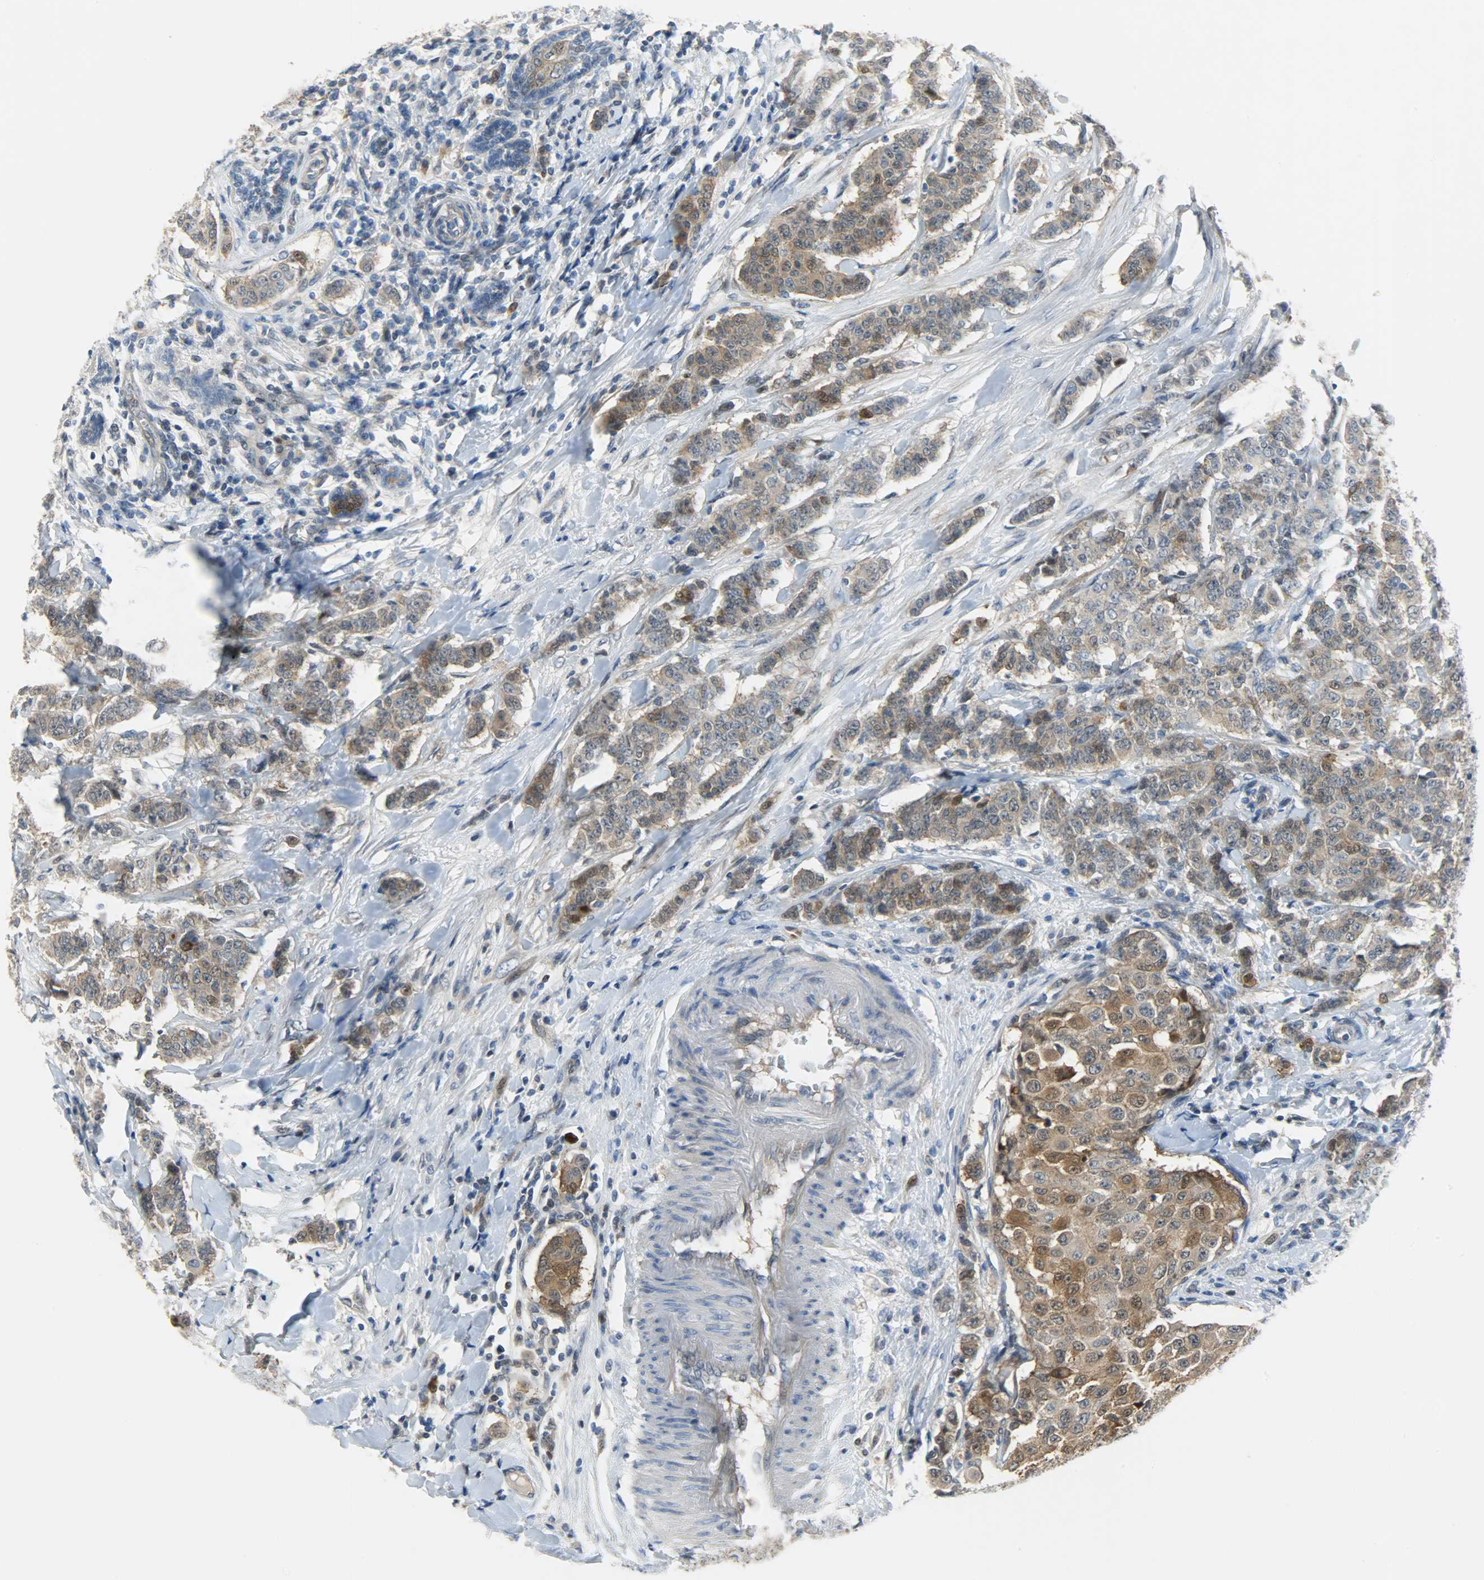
{"staining": {"intensity": "moderate", "quantity": ">75%", "location": "cytoplasmic/membranous,nuclear"}, "tissue": "breast cancer", "cell_type": "Tumor cells", "image_type": "cancer", "snomed": [{"axis": "morphology", "description": "Duct carcinoma"}, {"axis": "topography", "description": "Breast"}], "caption": "A micrograph showing moderate cytoplasmic/membranous and nuclear positivity in approximately >75% of tumor cells in breast infiltrating ductal carcinoma, as visualized by brown immunohistochemical staining.", "gene": "EIF4EBP1", "patient": {"sex": "female", "age": 40}}